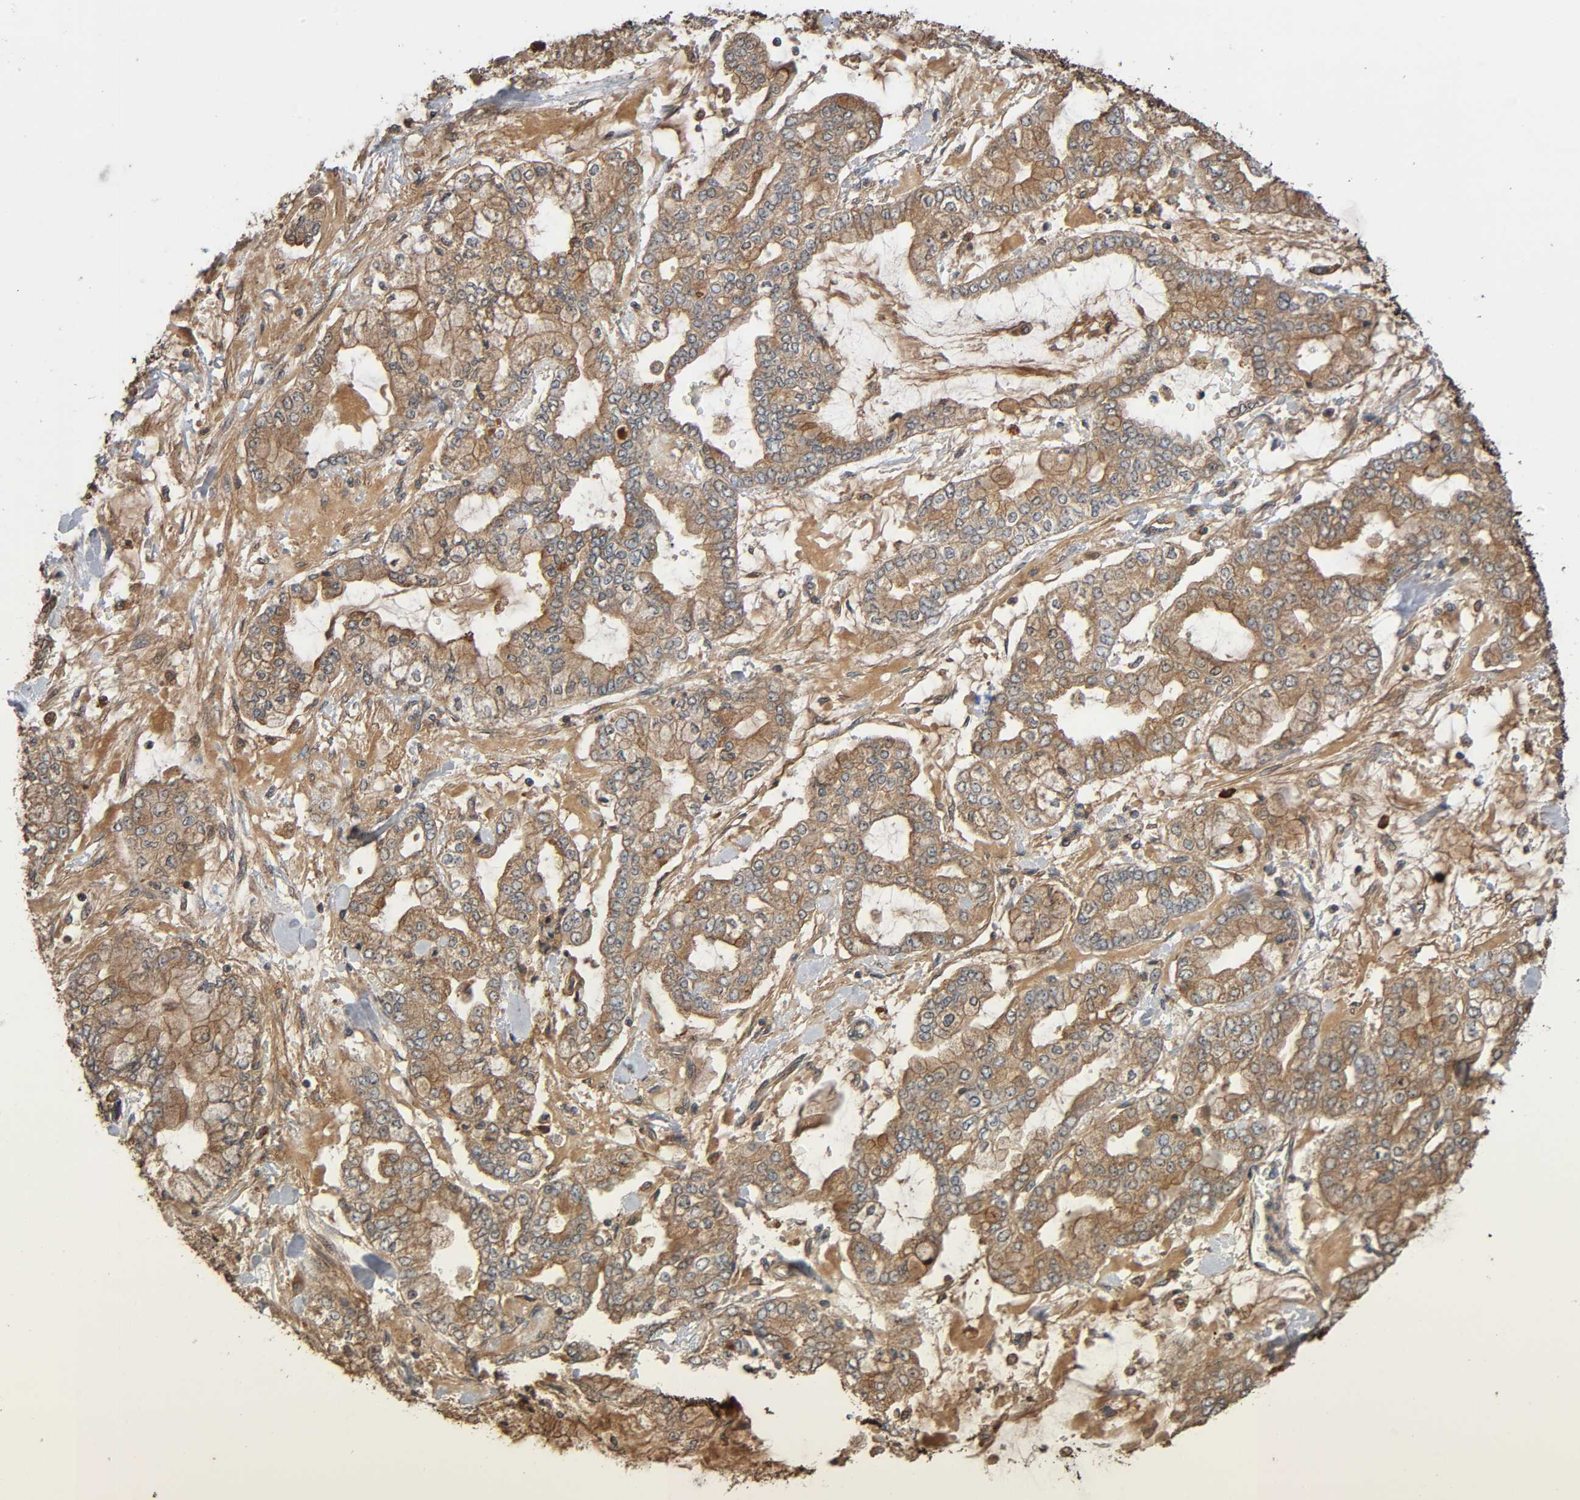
{"staining": {"intensity": "moderate", "quantity": ">75%", "location": "cytoplasmic/membranous"}, "tissue": "stomach cancer", "cell_type": "Tumor cells", "image_type": "cancer", "snomed": [{"axis": "morphology", "description": "Normal tissue, NOS"}, {"axis": "morphology", "description": "Adenocarcinoma, NOS"}, {"axis": "topography", "description": "Stomach, upper"}, {"axis": "topography", "description": "Stomach"}], "caption": "High-magnification brightfield microscopy of stomach adenocarcinoma stained with DAB (3,3'-diaminobenzidine) (brown) and counterstained with hematoxylin (blue). tumor cells exhibit moderate cytoplasmic/membranous expression is seen in approximately>75% of cells.", "gene": "MAP3K8", "patient": {"sex": "male", "age": 76}}